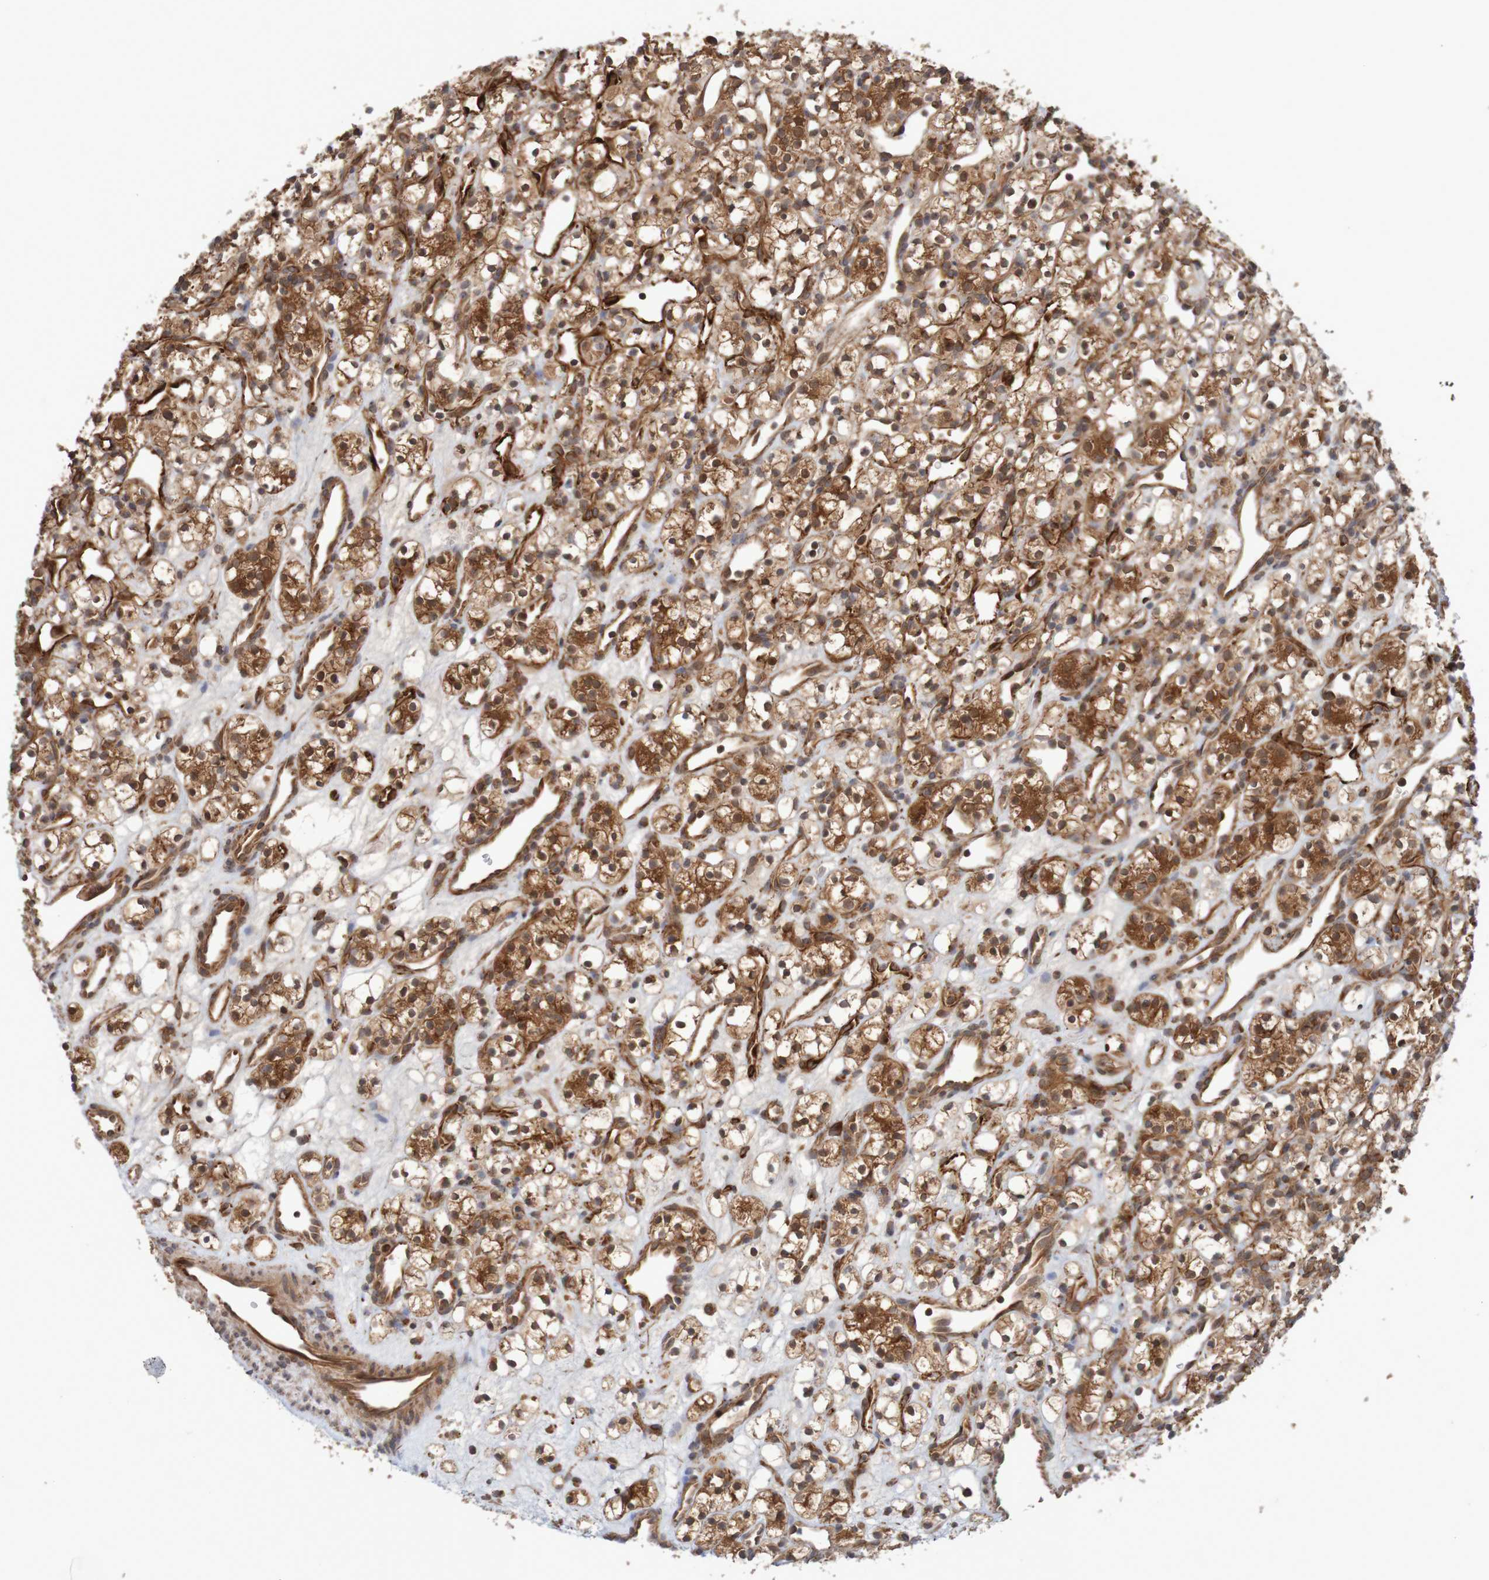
{"staining": {"intensity": "strong", "quantity": ">75%", "location": "cytoplasmic/membranous"}, "tissue": "renal cancer", "cell_type": "Tumor cells", "image_type": "cancer", "snomed": [{"axis": "morphology", "description": "Adenocarcinoma, NOS"}, {"axis": "topography", "description": "Kidney"}], "caption": "Strong cytoplasmic/membranous expression for a protein is present in approximately >75% of tumor cells of renal cancer (adenocarcinoma) using IHC.", "gene": "MRPL52", "patient": {"sex": "female", "age": 60}}